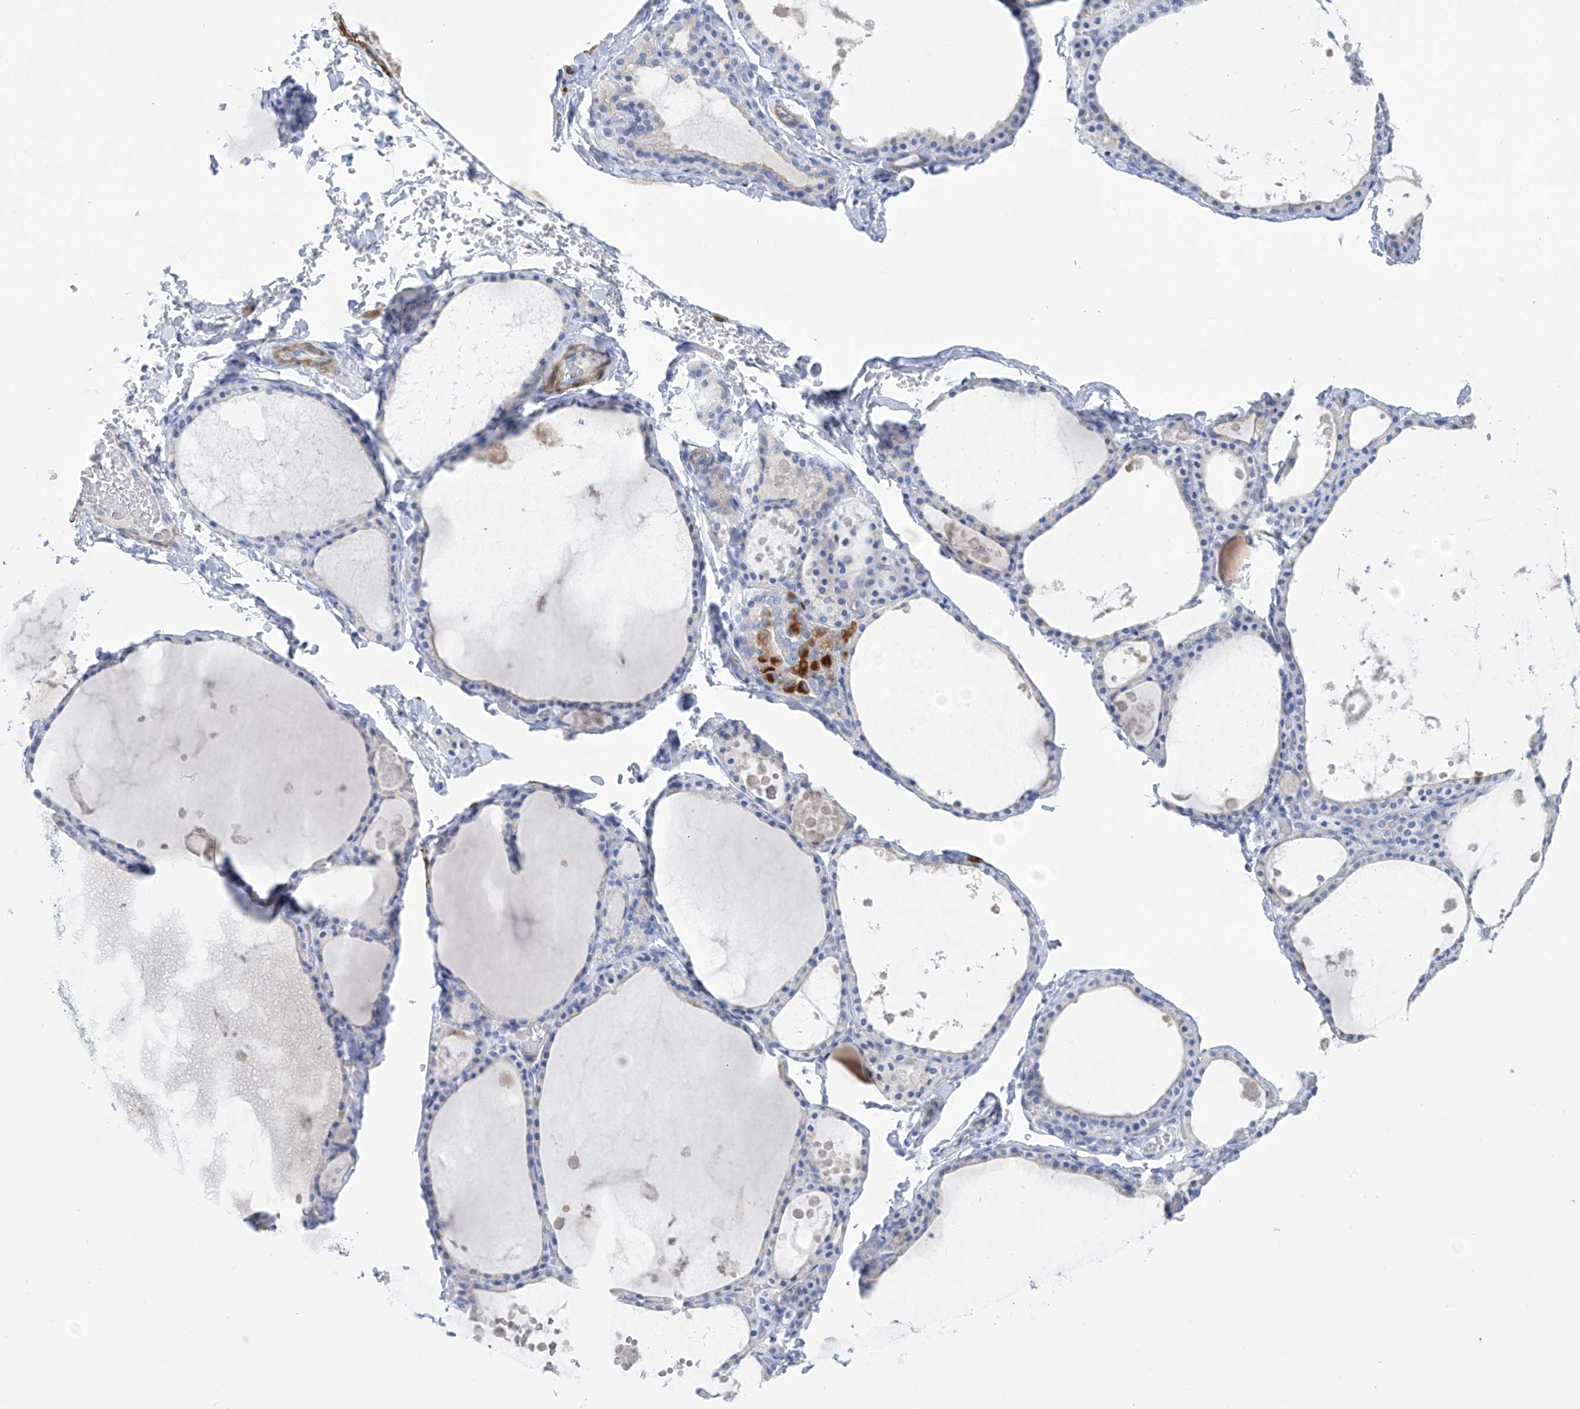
{"staining": {"intensity": "moderate", "quantity": "<25%", "location": "cytoplasmic/membranous"}, "tissue": "thyroid gland", "cell_type": "Glandular cells", "image_type": "normal", "snomed": [{"axis": "morphology", "description": "Normal tissue, NOS"}, {"axis": "topography", "description": "Thyroid gland"}], "caption": "Immunohistochemical staining of benign thyroid gland exhibits low levels of moderate cytoplasmic/membranous positivity in approximately <25% of glandular cells.", "gene": "GLMP", "patient": {"sex": "male", "age": 56}}